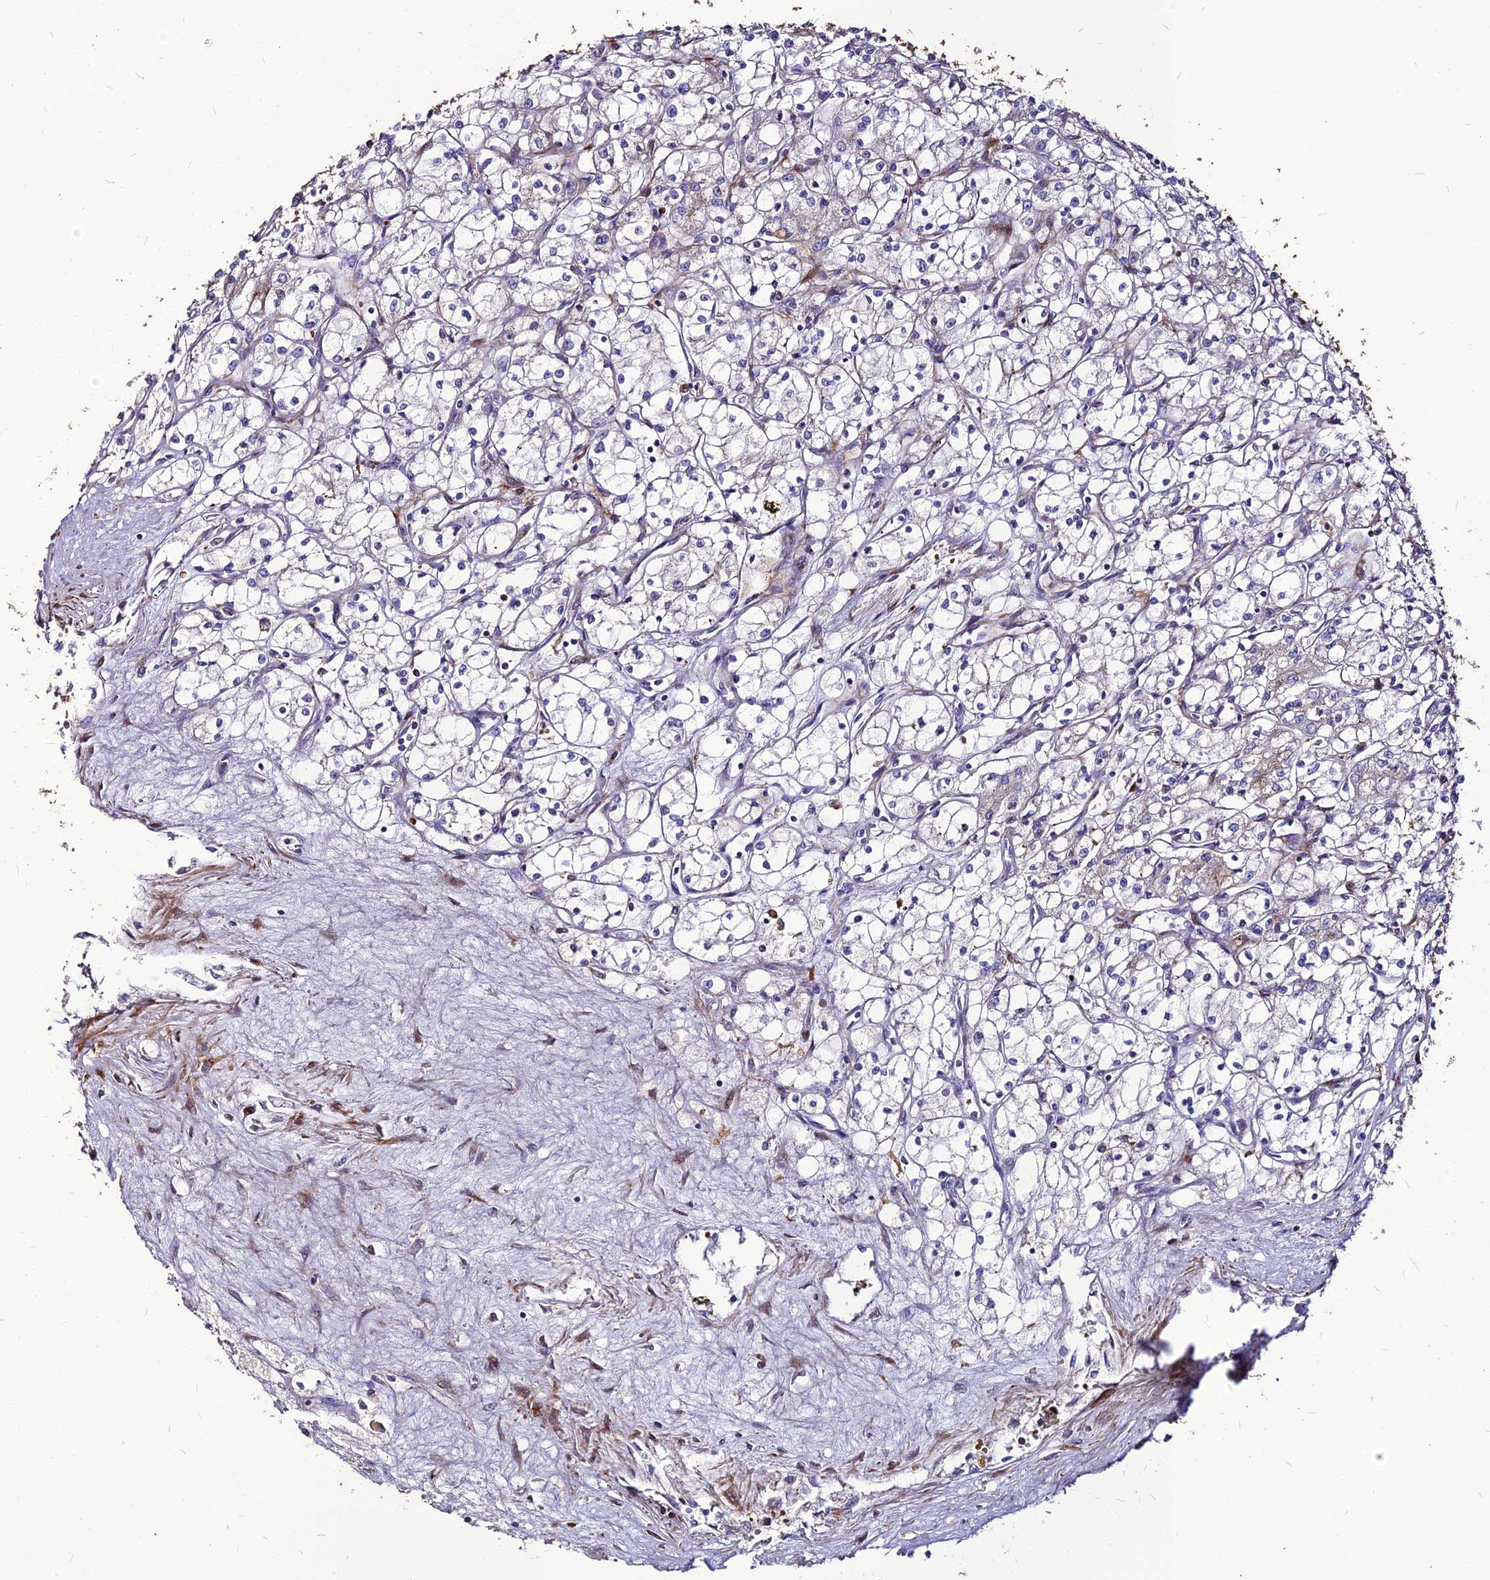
{"staining": {"intensity": "negative", "quantity": "none", "location": "none"}, "tissue": "renal cancer", "cell_type": "Tumor cells", "image_type": "cancer", "snomed": [{"axis": "morphology", "description": "Adenocarcinoma, NOS"}, {"axis": "topography", "description": "Kidney"}], "caption": "Immunohistochemistry photomicrograph of neoplastic tissue: renal cancer stained with DAB exhibits no significant protein staining in tumor cells.", "gene": "RIMOC1", "patient": {"sex": "male", "age": 59}}